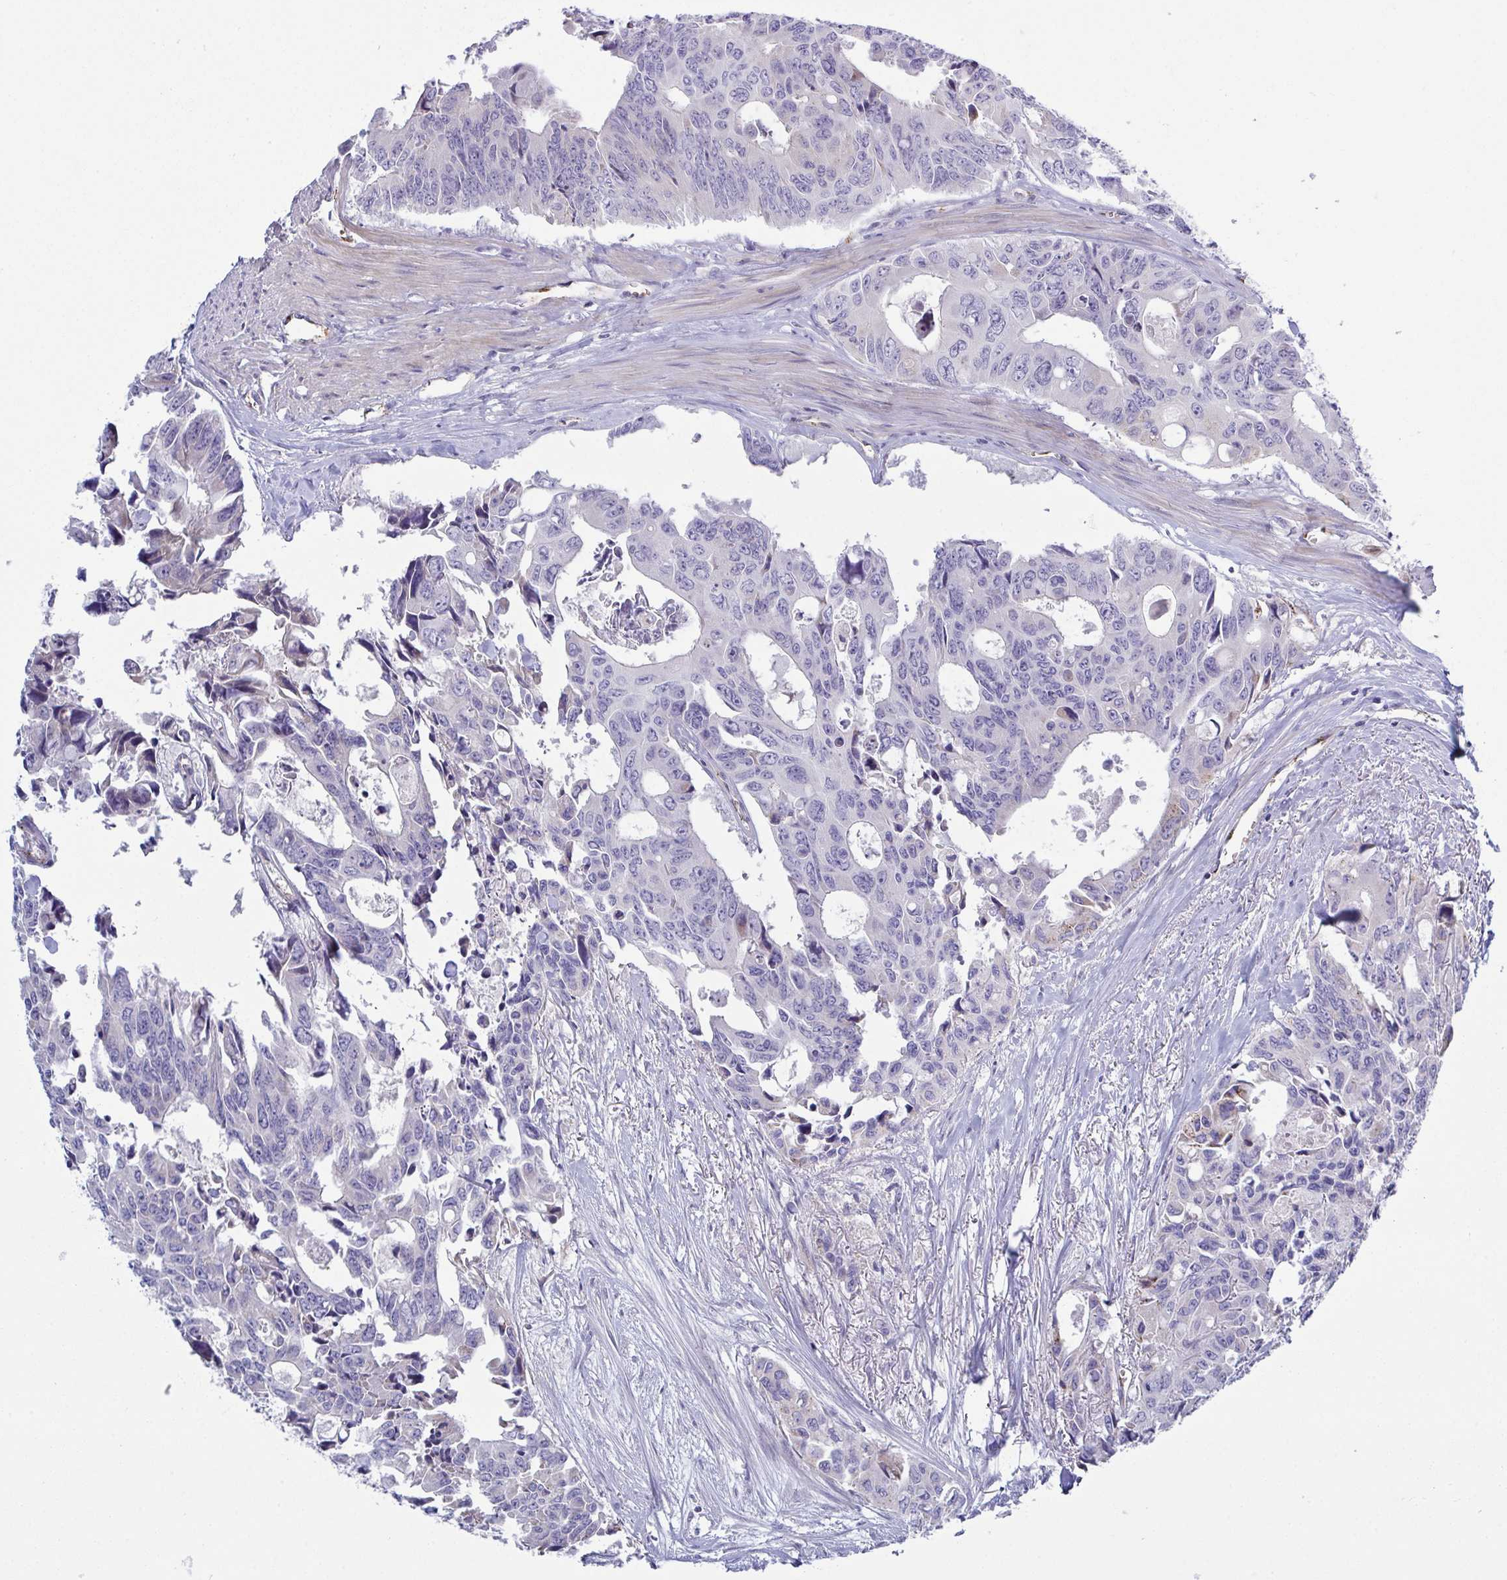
{"staining": {"intensity": "negative", "quantity": "none", "location": "none"}, "tissue": "colorectal cancer", "cell_type": "Tumor cells", "image_type": "cancer", "snomed": [{"axis": "morphology", "description": "Adenocarcinoma, NOS"}, {"axis": "topography", "description": "Rectum"}], "caption": "An immunohistochemistry (IHC) photomicrograph of colorectal cancer (adenocarcinoma) is shown. There is no staining in tumor cells of colorectal cancer (adenocarcinoma).", "gene": "TOR1AIP2", "patient": {"sex": "male", "age": 76}}